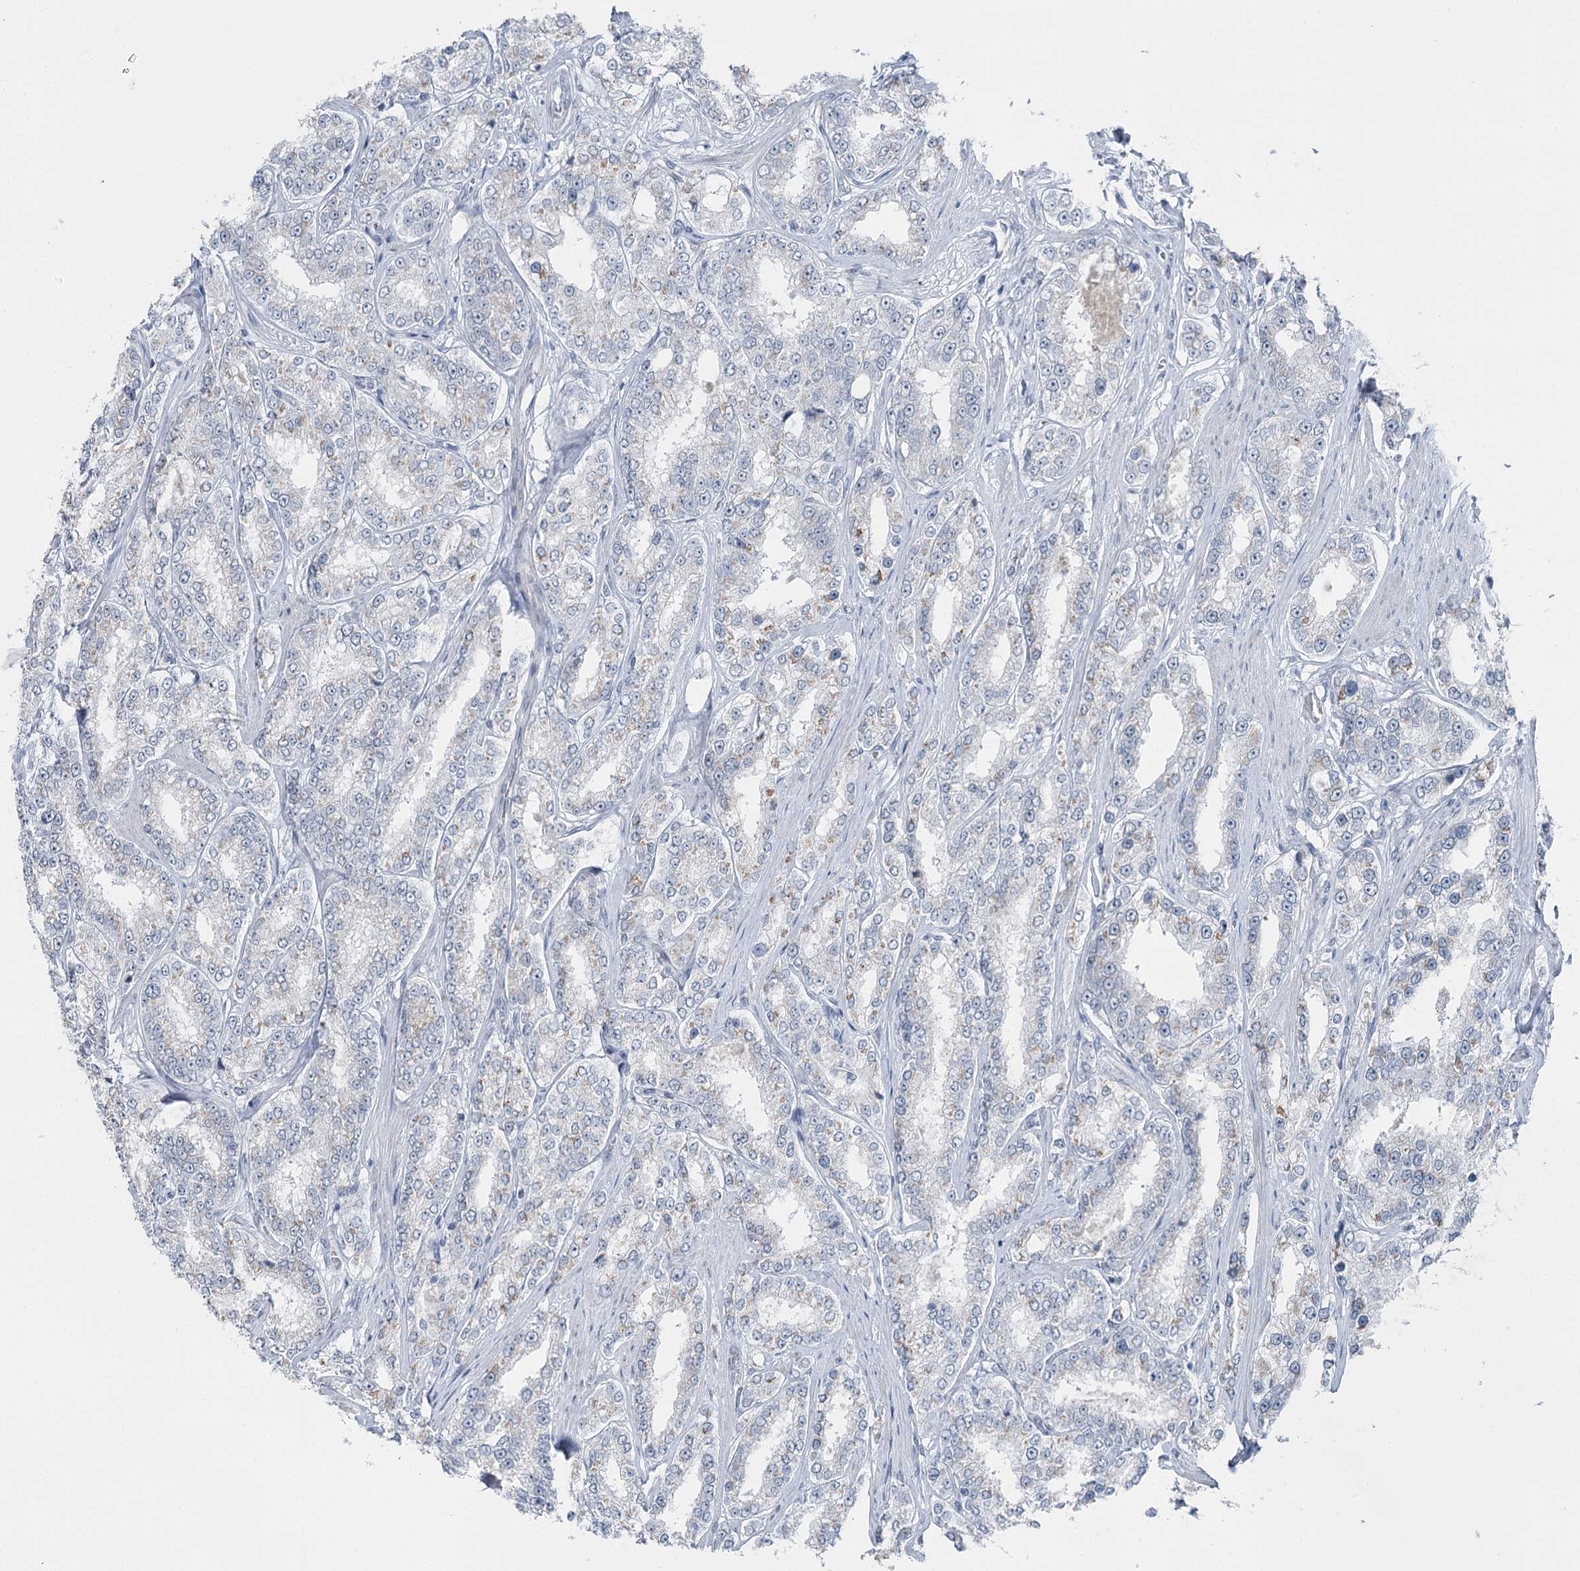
{"staining": {"intensity": "negative", "quantity": "none", "location": "none"}, "tissue": "prostate cancer", "cell_type": "Tumor cells", "image_type": "cancer", "snomed": [{"axis": "morphology", "description": "Normal tissue, NOS"}, {"axis": "morphology", "description": "Adenocarcinoma, High grade"}, {"axis": "topography", "description": "Prostate"}], "caption": "DAB immunohistochemical staining of prostate cancer exhibits no significant positivity in tumor cells.", "gene": "STEEP1", "patient": {"sex": "male", "age": 83}}